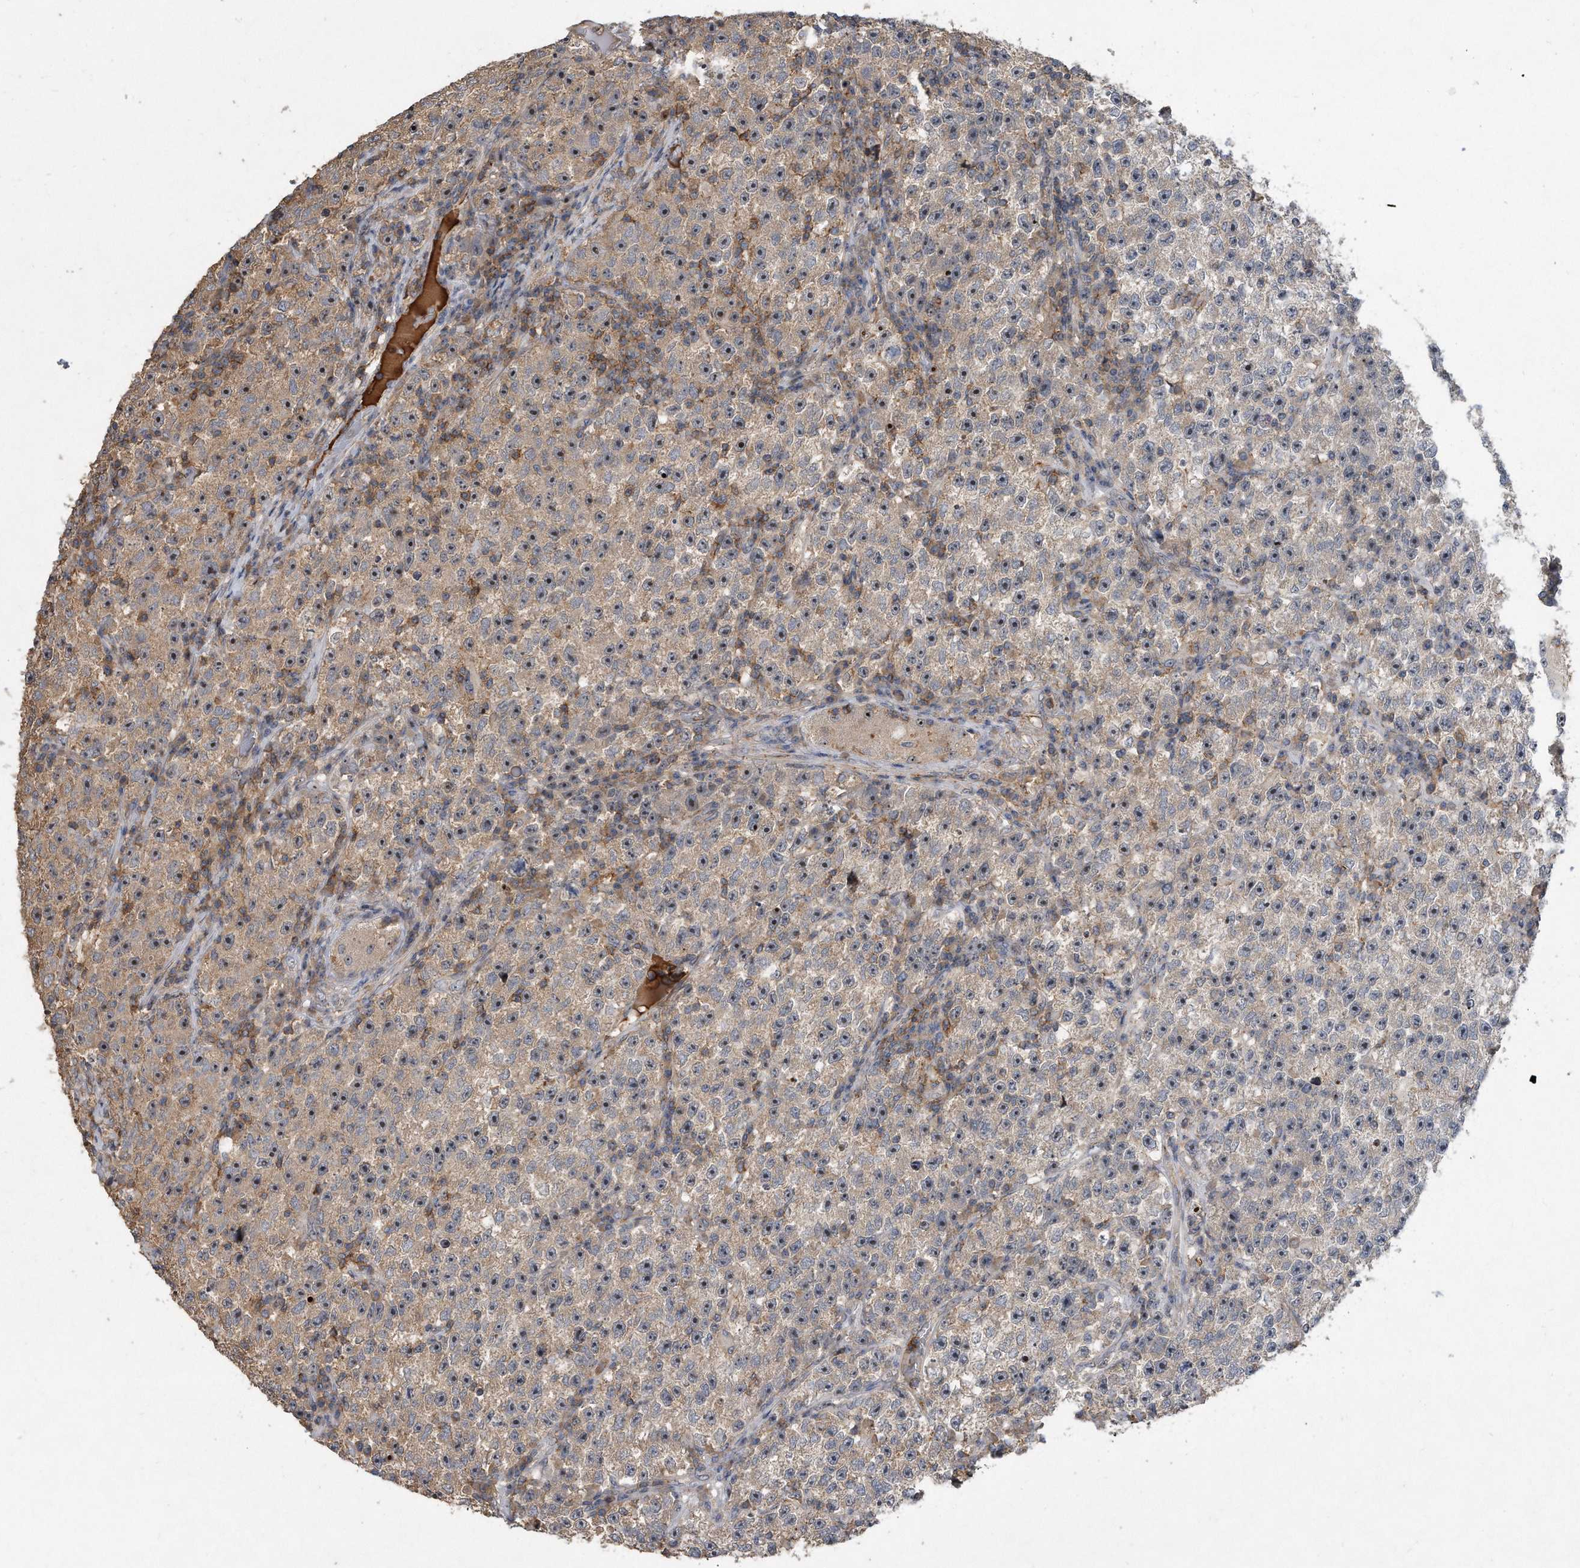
{"staining": {"intensity": "weak", "quantity": ">75%", "location": "cytoplasmic/membranous"}, "tissue": "testis cancer", "cell_type": "Tumor cells", "image_type": "cancer", "snomed": [{"axis": "morphology", "description": "Seminoma, NOS"}, {"axis": "topography", "description": "Testis"}], "caption": "Brown immunohistochemical staining in testis cancer (seminoma) reveals weak cytoplasmic/membranous expression in about >75% of tumor cells.", "gene": "PGBD2", "patient": {"sex": "male", "age": 22}}